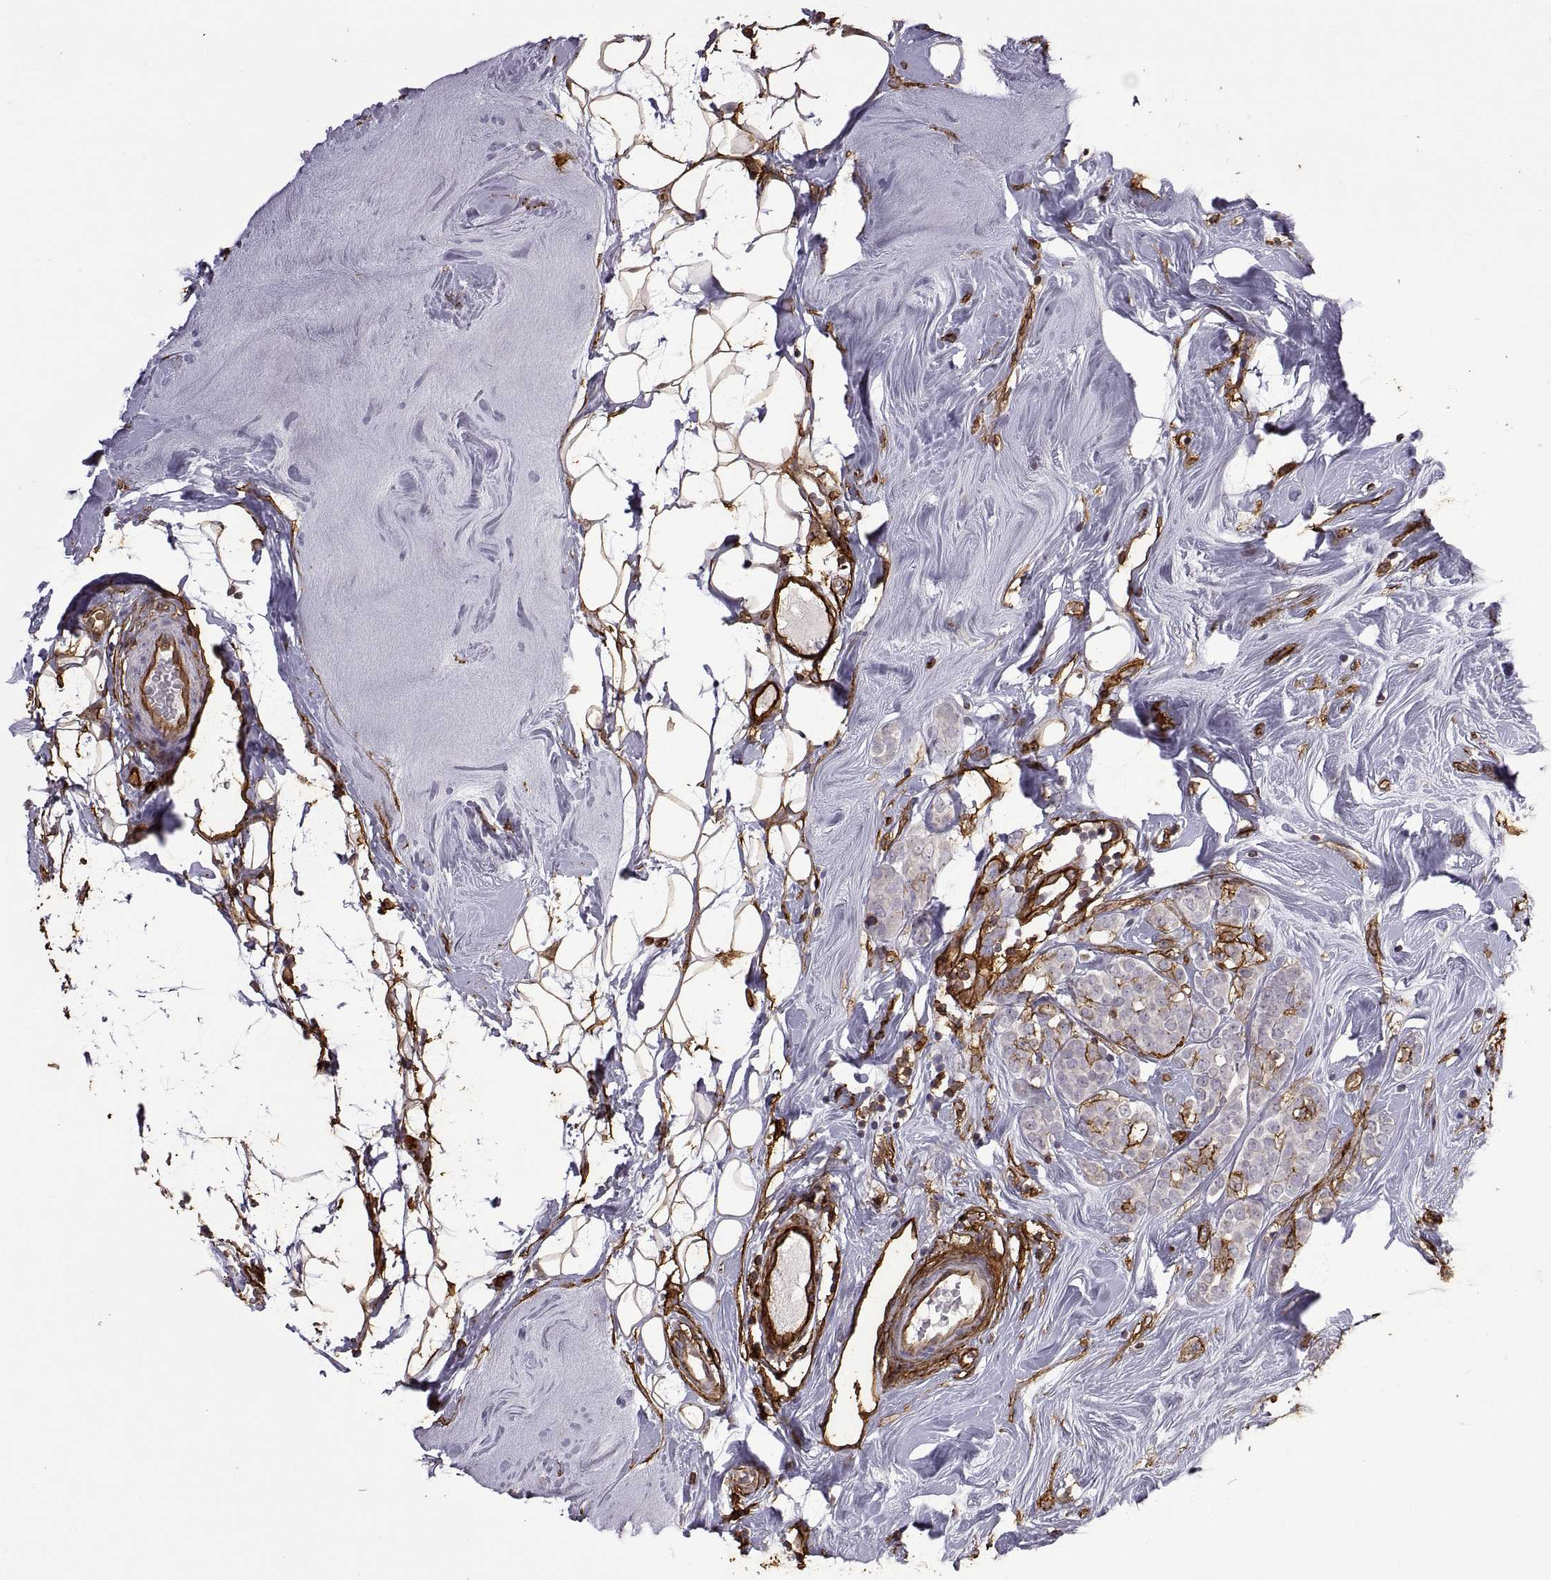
{"staining": {"intensity": "weak", "quantity": ">75%", "location": "cytoplasmic/membranous"}, "tissue": "breast cancer", "cell_type": "Tumor cells", "image_type": "cancer", "snomed": [{"axis": "morphology", "description": "Lobular carcinoma"}, {"axis": "topography", "description": "Breast"}], "caption": "A histopathology image showing weak cytoplasmic/membranous expression in about >75% of tumor cells in lobular carcinoma (breast), as visualized by brown immunohistochemical staining.", "gene": "S100A10", "patient": {"sex": "female", "age": 49}}